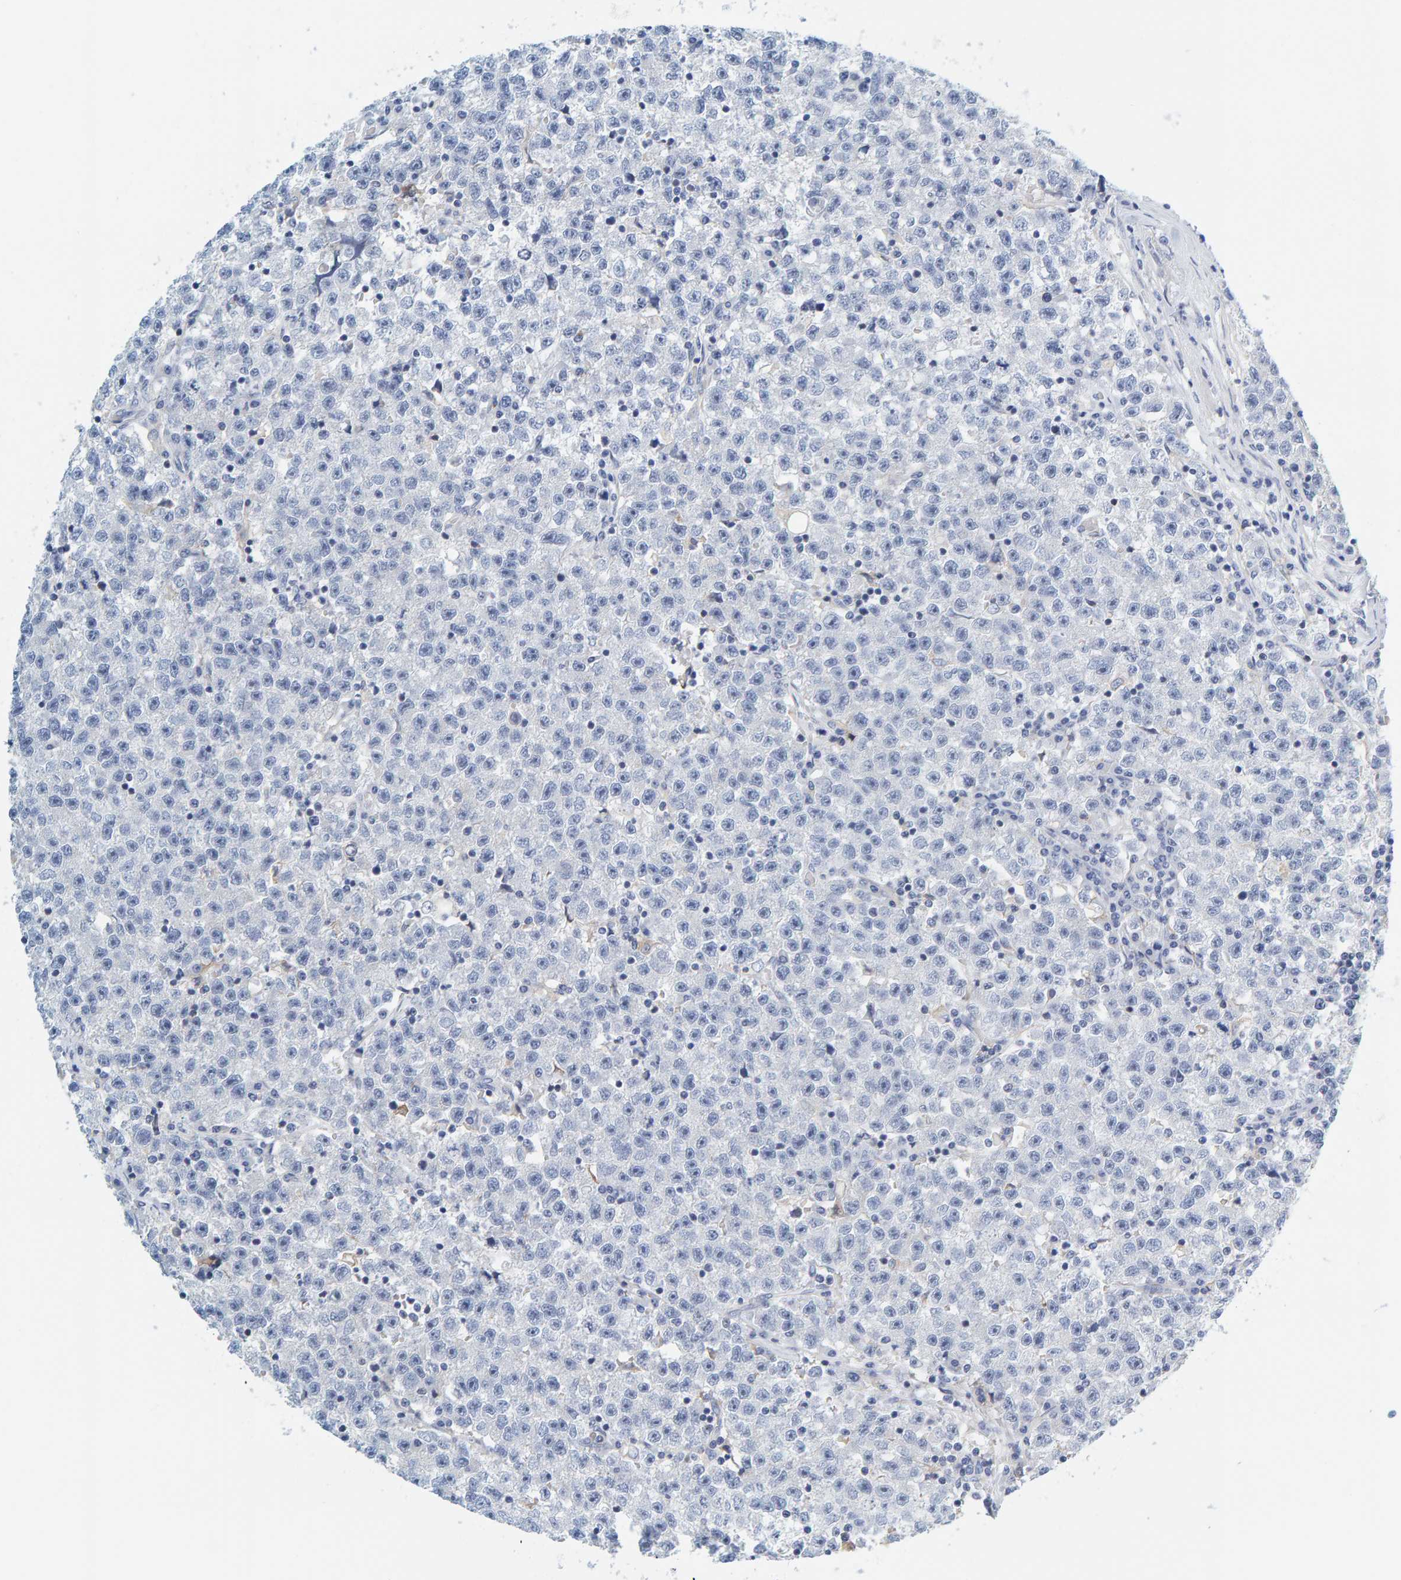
{"staining": {"intensity": "negative", "quantity": "none", "location": "none"}, "tissue": "testis cancer", "cell_type": "Tumor cells", "image_type": "cancer", "snomed": [{"axis": "morphology", "description": "Seminoma, NOS"}, {"axis": "topography", "description": "Testis"}], "caption": "A high-resolution micrograph shows immunohistochemistry staining of testis seminoma, which shows no significant expression in tumor cells.", "gene": "MOG", "patient": {"sex": "male", "age": 22}}